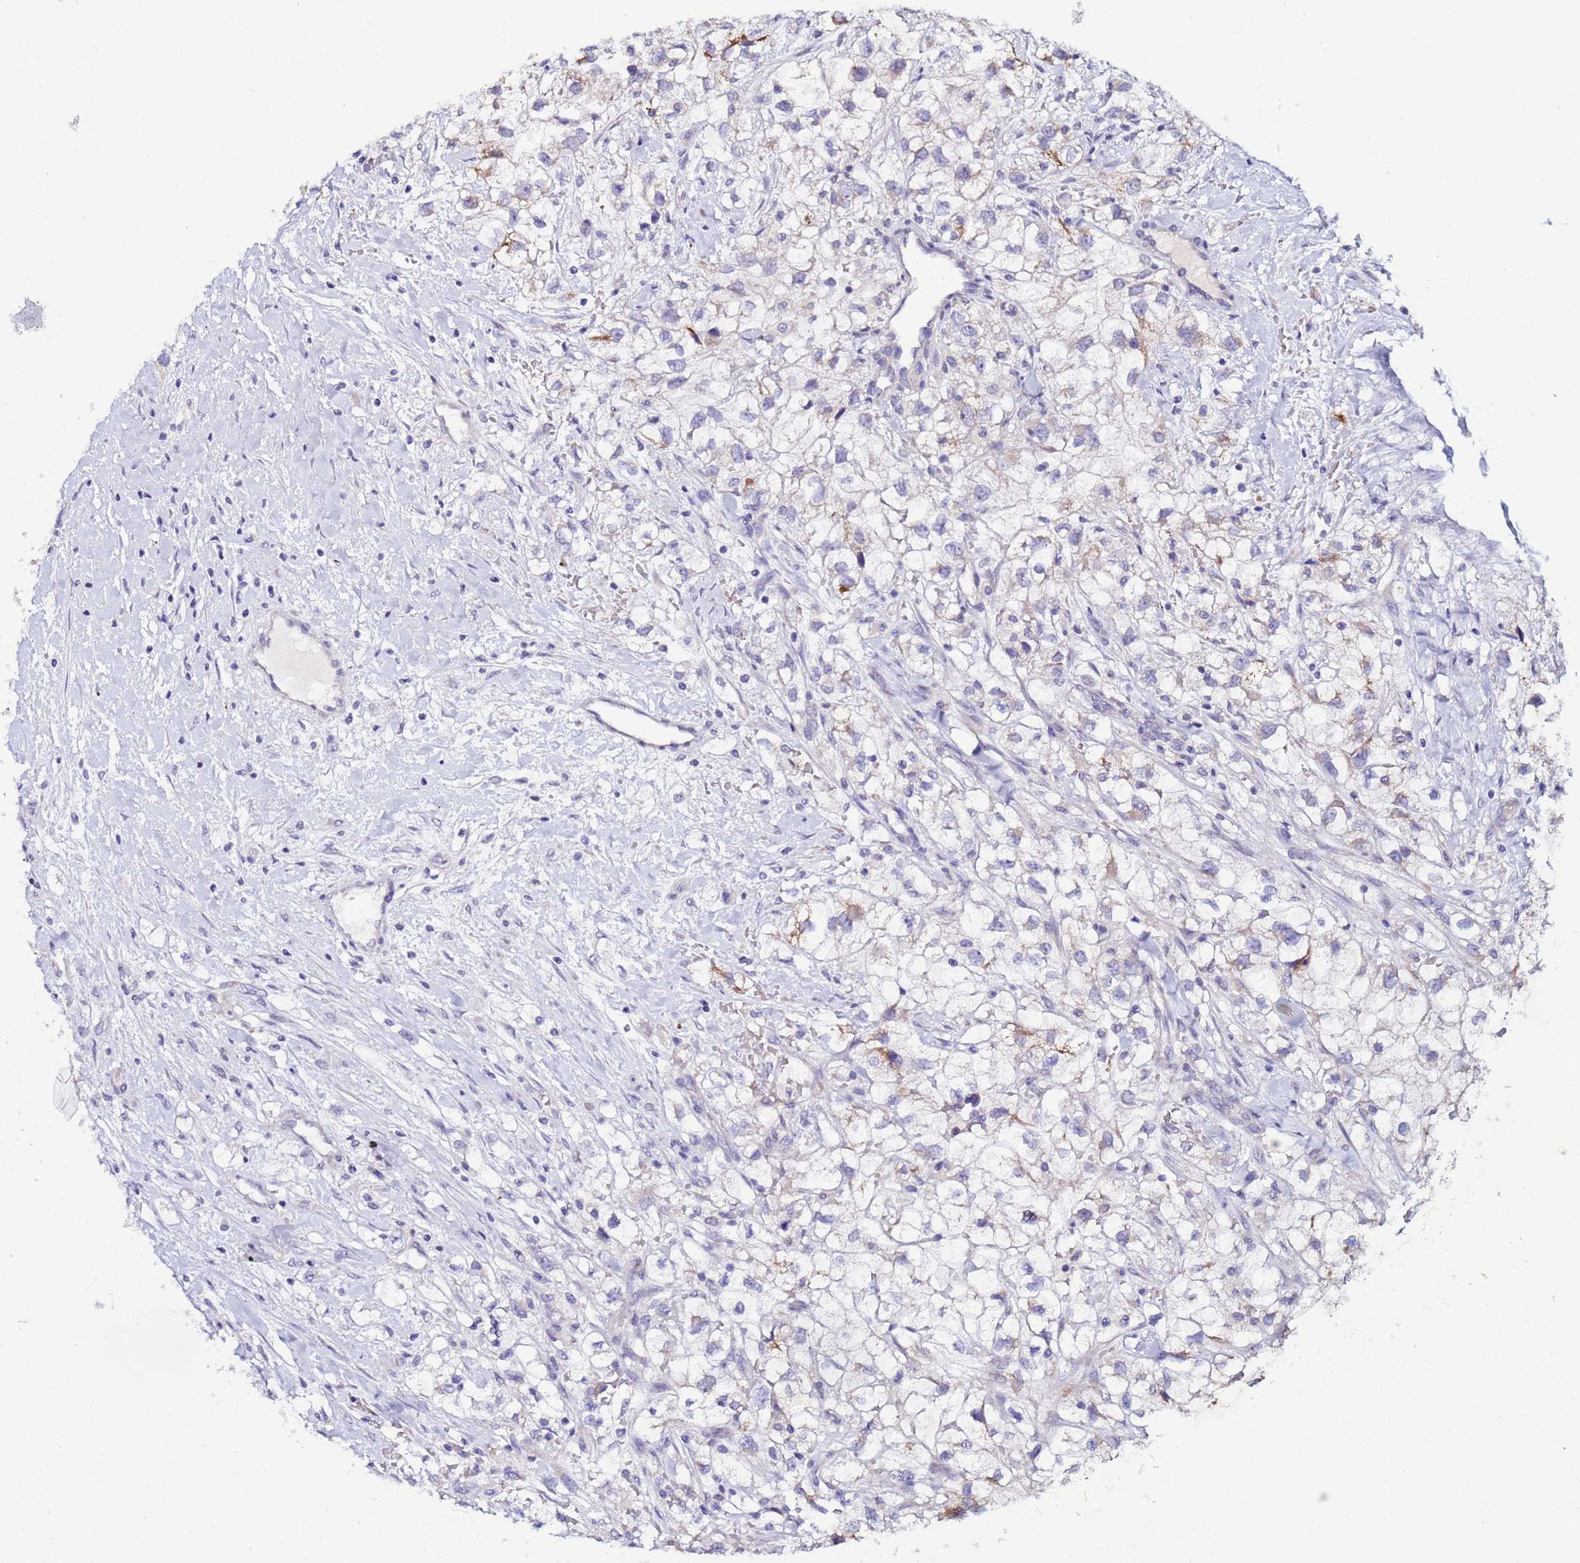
{"staining": {"intensity": "moderate", "quantity": "<25%", "location": "cytoplasmic/membranous"}, "tissue": "renal cancer", "cell_type": "Tumor cells", "image_type": "cancer", "snomed": [{"axis": "morphology", "description": "Adenocarcinoma, NOS"}, {"axis": "topography", "description": "Kidney"}], "caption": "Immunohistochemical staining of human renal cancer (adenocarcinoma) displays moderate cytoplasmic/membranous protein expression in approximately <25% of tumor cells.", "gene": "CLHC1", "patient": {"sex": "male", "age": 59}}